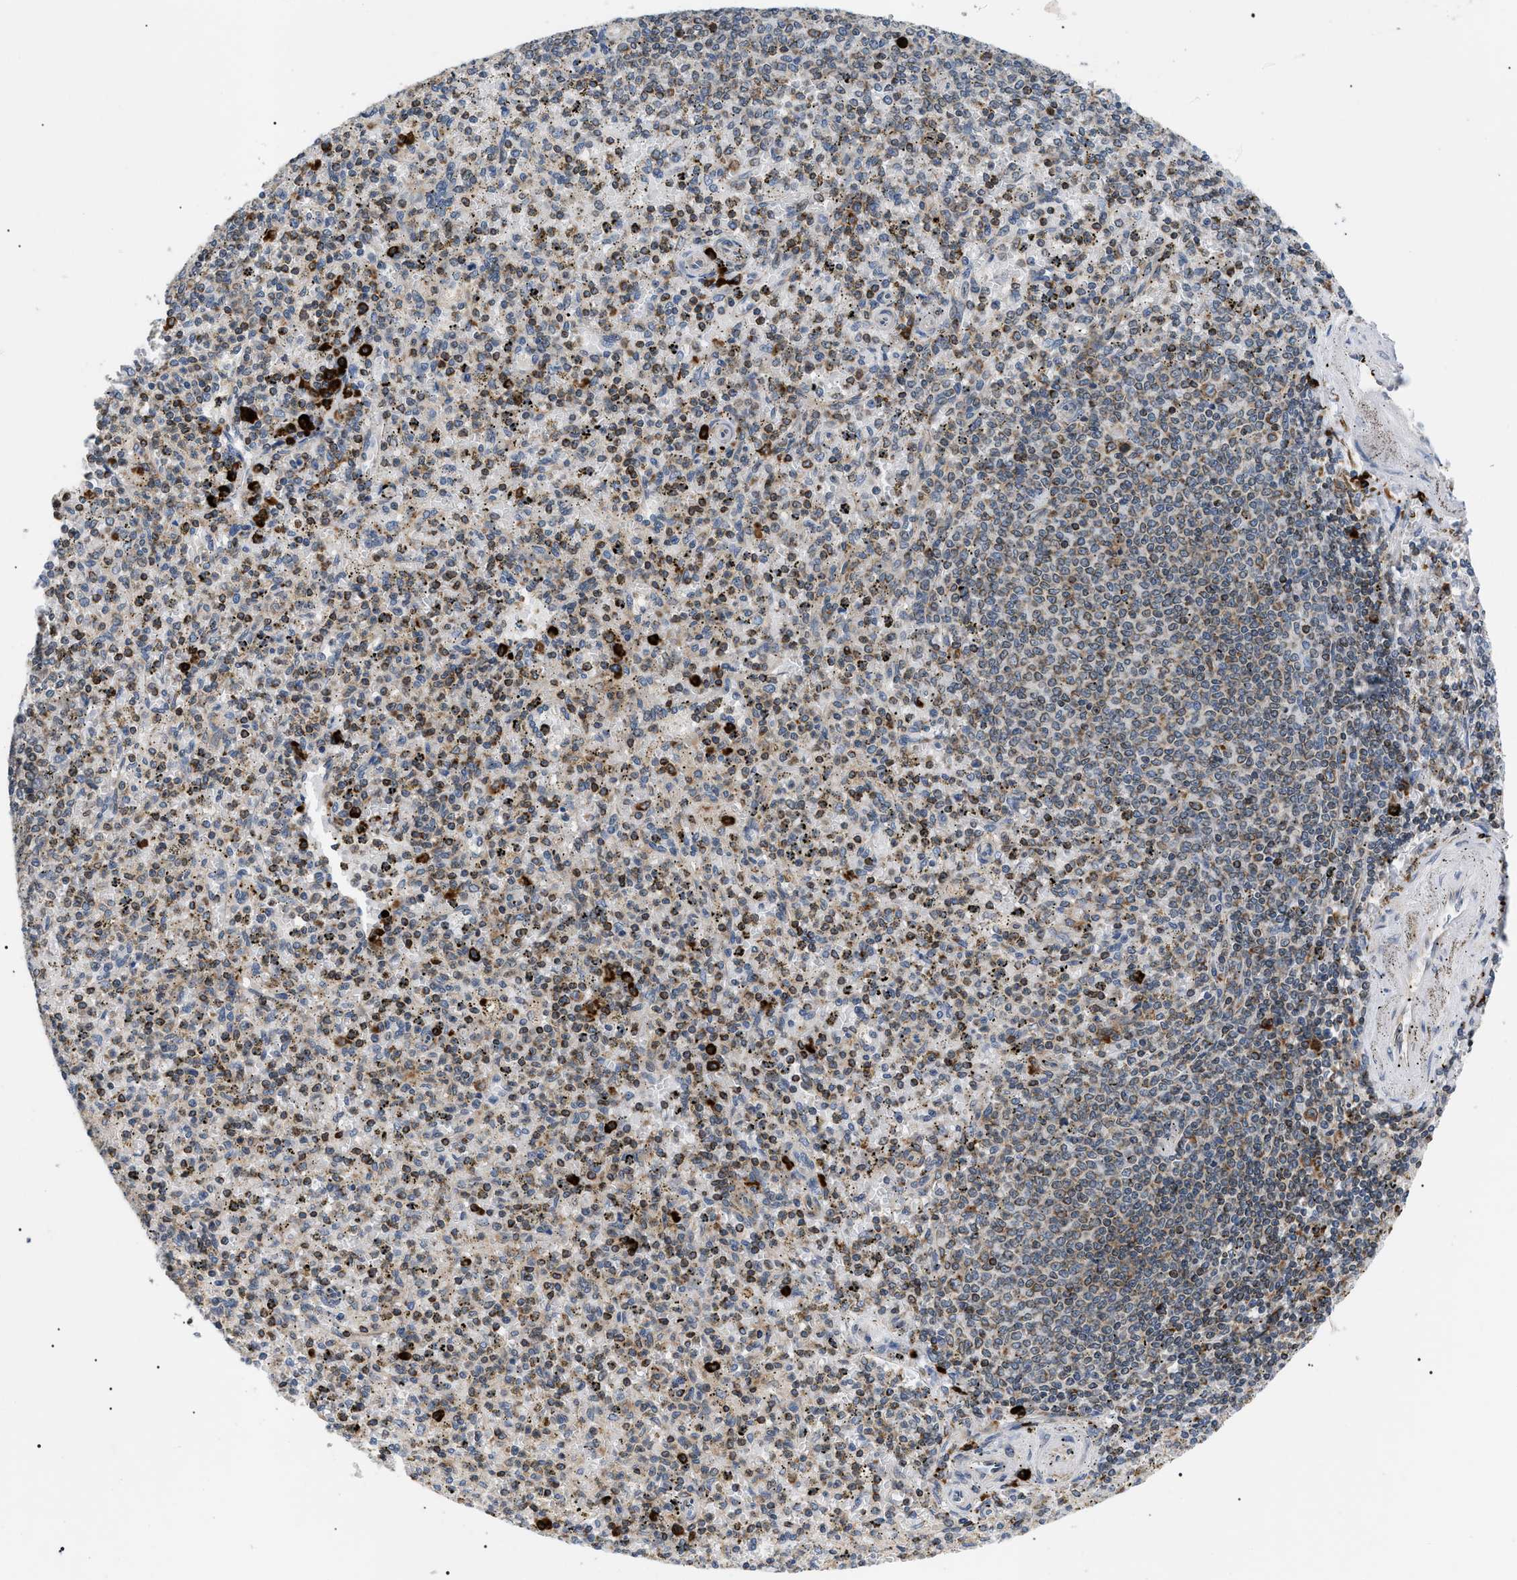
{"staining": {"intensity": "strong", "quantity": "<25%", "location": "cytoplasmic/membranous"}, "tissue": "spleen", "cell_type": "Cells in red pulp", "image_type": "normal", "snomed": [{"axis": "morphology", "description": "Normal tissue, NOS"}, {"axis": "topography", "description": "Spleen"}], "caption": "Unremarkable spleen reveals strong cytoplasmic/membranous staining in about <25% of cells in red pulp (IHC, brightfield microscopy, high magnification)..", "gene": "DERL1", "patient": {"sex": "male", "age": 72}}